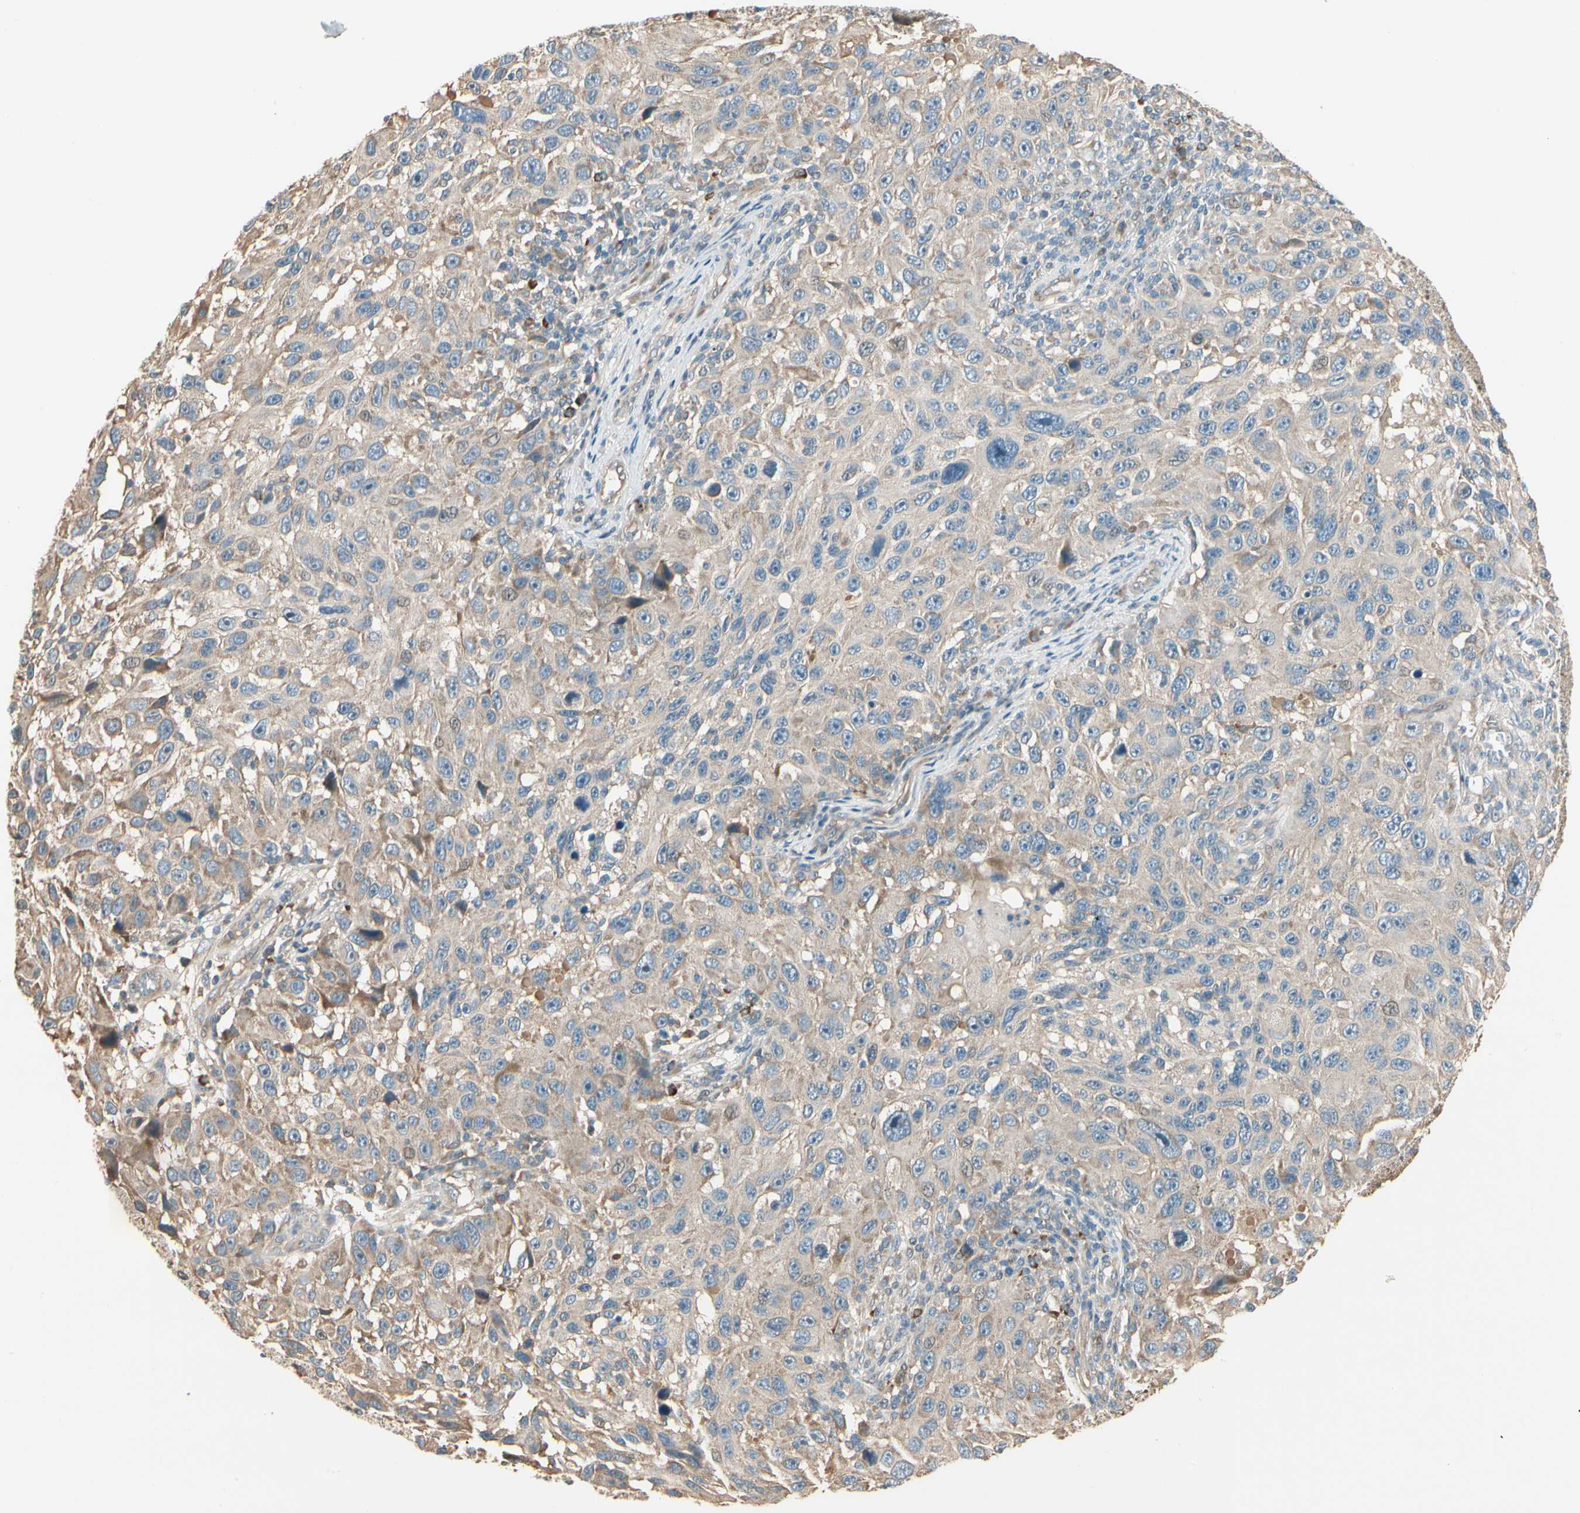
{"staining": {"intensity": "weak", "quantity": ">75%", "location": "cytoplasmic/membranous"}, "tissue": "melanoma", "cell_type": "Tumor cells", "image_type": "cancer", "snomed": [{"axis": "morphology", "description": "Malignant melanoma, NOS"}, {"axis": "topography", "description": "Skin"}], "caption": "Tumor cells display weak cytoplasmic/membranous positivity in approximately >75% of cells in melanoma. Using DAB (brown) and hematoxylin (blue) stains, captured at high magnification using brightfield microscopy.", "gene": "TNFRSF21", "patient": {"sex": "male", "age": 53}}